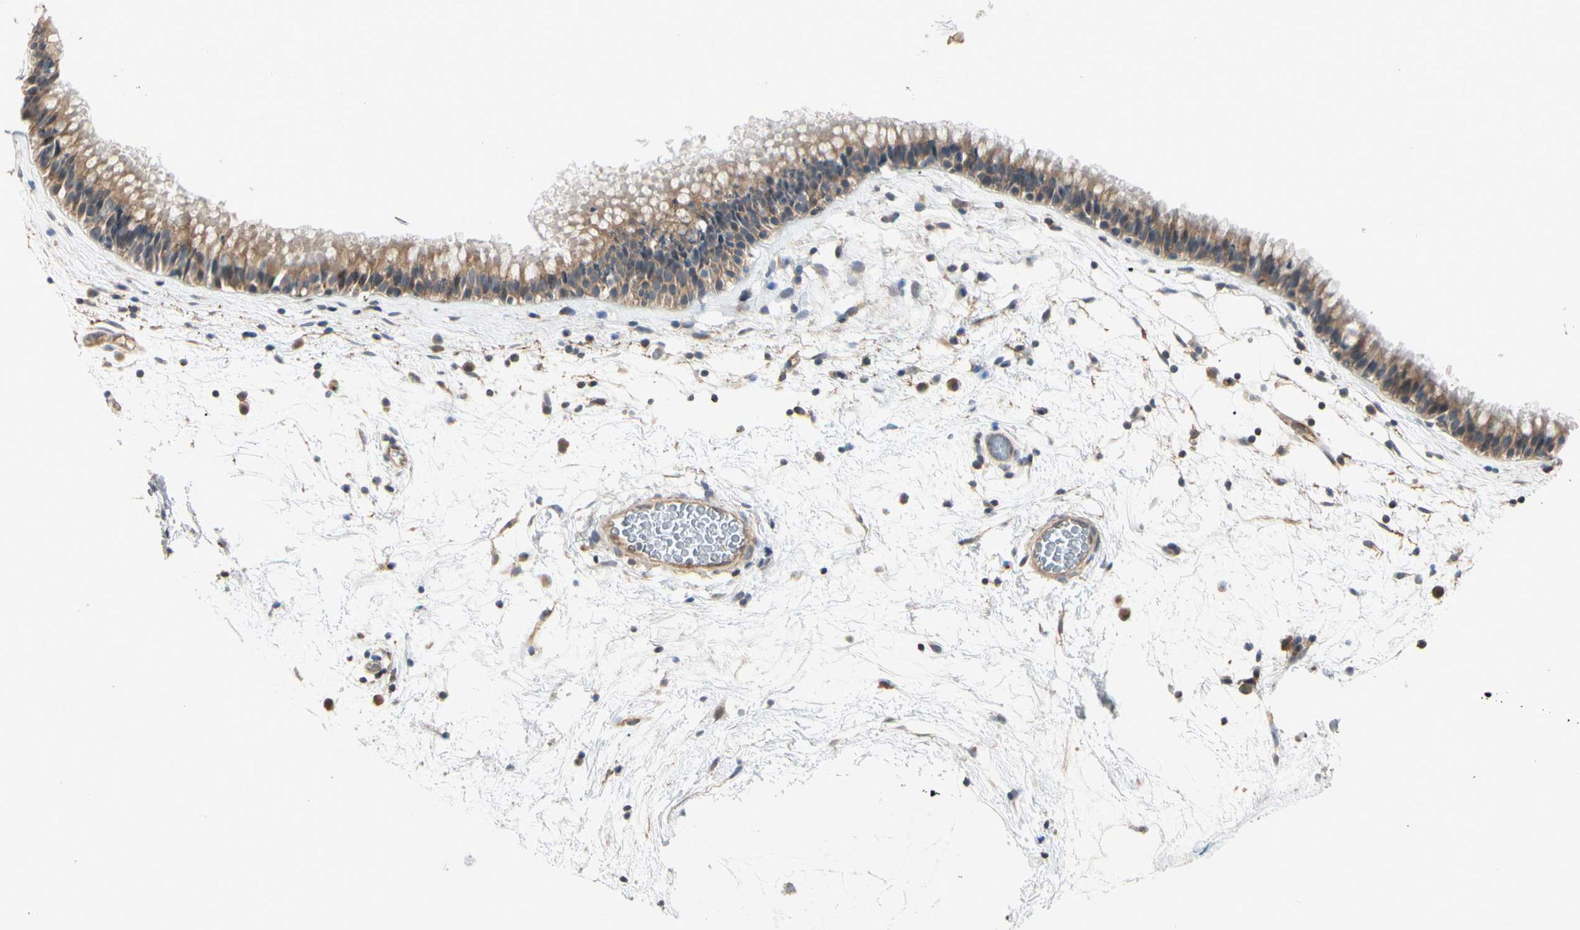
{"staining": {"intensity": "moderate", "quantity": ">75%", "location": "cytoplasmic/membranous"}, "tissue": "nasopharynx", "cell_type": "Respiratory epithelial cells", "image_type": "normal", "snomed": [{"axis": "morphology", "description": "Normal tissue, NOS"}, {"axis": "morphology", "description": "Inflammation, NOS"}, {"axis": "topography", "description": "Nasopharynx"}], "caption": "This histopathology image exhibits immunohistochemistry staining of unremarkable nasopharynx, with medium moderate cytoplasmic/membranous staining in about >75% of respiratory epithelial cells.", "gene": "F2R", "patient": {"sex": "male", "age": 48}}